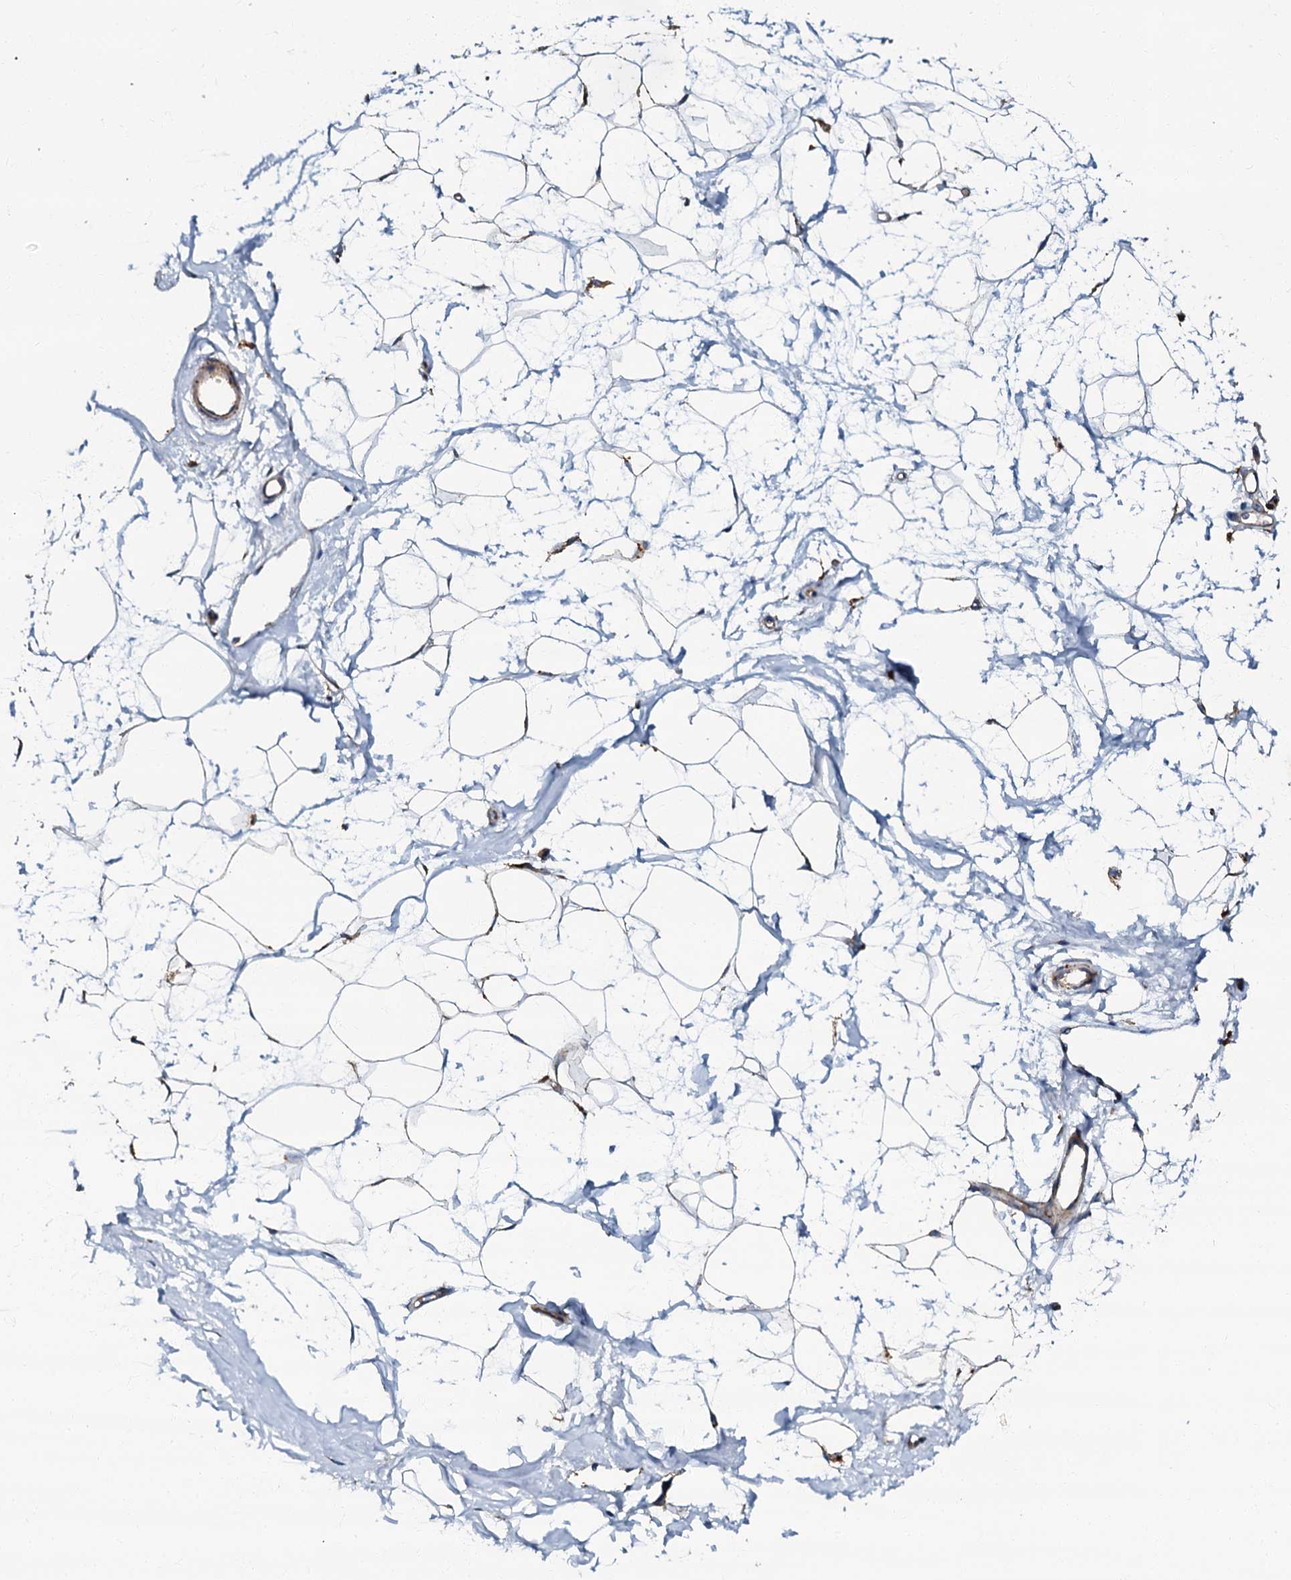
{"staining": {"intensity": "strong", "quantity": ">75%", "location": "cytoplasmic/membranous"}, "tissue": "breast", "cell_type": "Adipocytes", "image_type": "normal", "snomed": [{"axis": "morphology", "description": "Normal tissue, NOS"}, {"axis": "topography", "description": "Breast"}], "caption": "Adipocytes reveal high levels of strong cytoplasmic/membranous staining in about >75% of cells in normal breast.", "gene": "NDUFA12", "patient": {"sex": "female", "age": 45}}